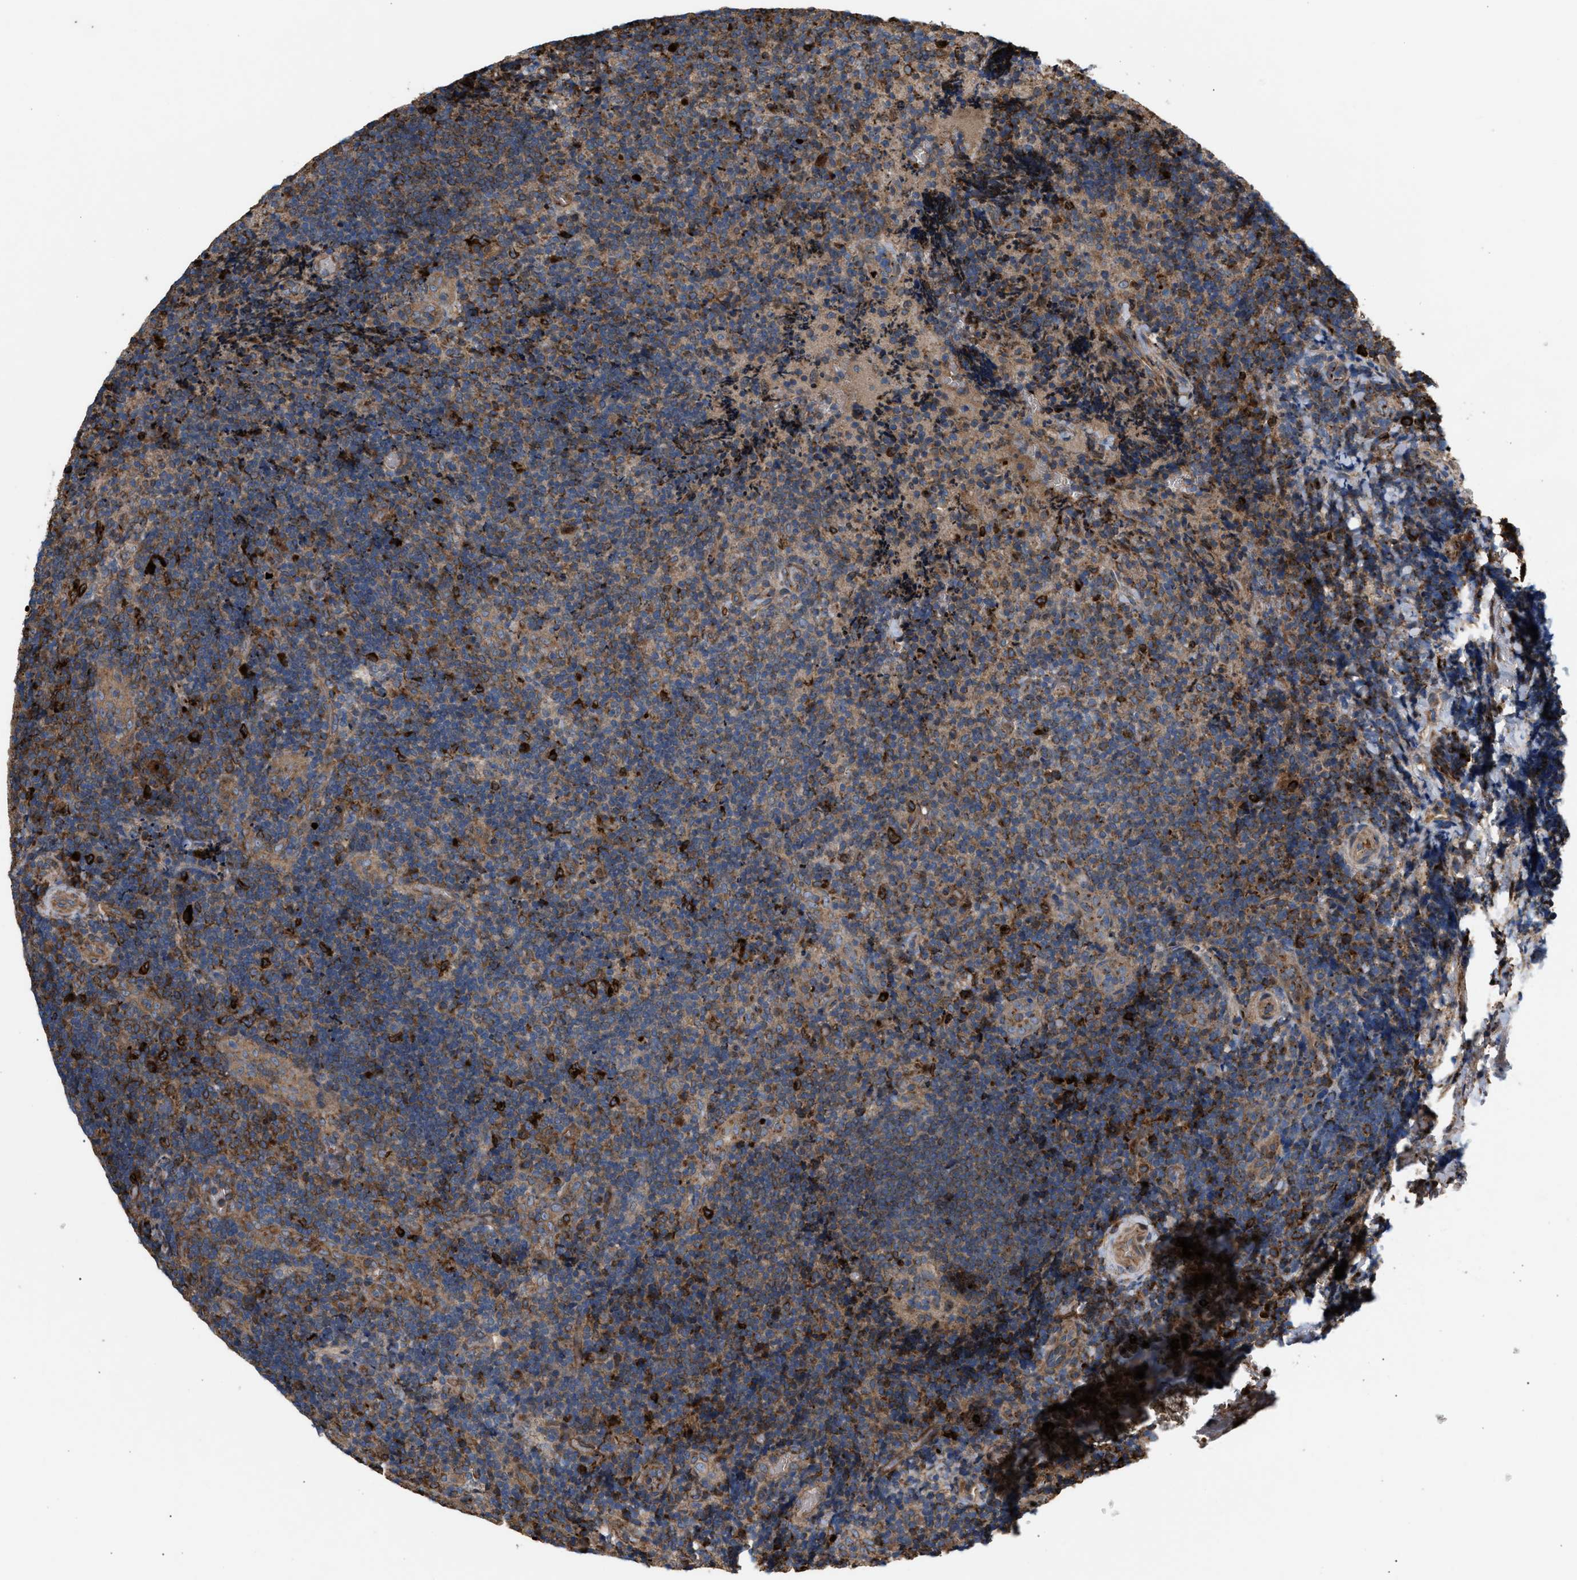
{"staining": {"intensity": "strong", "quantity": "25%-75%", "location": "cytoplasmic/membranous"}, "tissue": "lymphoma", "cell_type": "Tumor cells", "image_type": "cancer", "snomed": [{"axis": "morphology", "description": "Malignant lymphoma, non-Hodgkin's type, High grade"}, {"axis": "topography", "description": "Tonsil"}], "caption": "Protein analysis of high-grade malignant lymphoma, non-Hodgkin's type tissue demonstrates strong cytoplasmic/membranous expression in about 25%-75% of tumor cells.", "gene": "GCC1", "patient": {"sex": "female", "age": 36}}